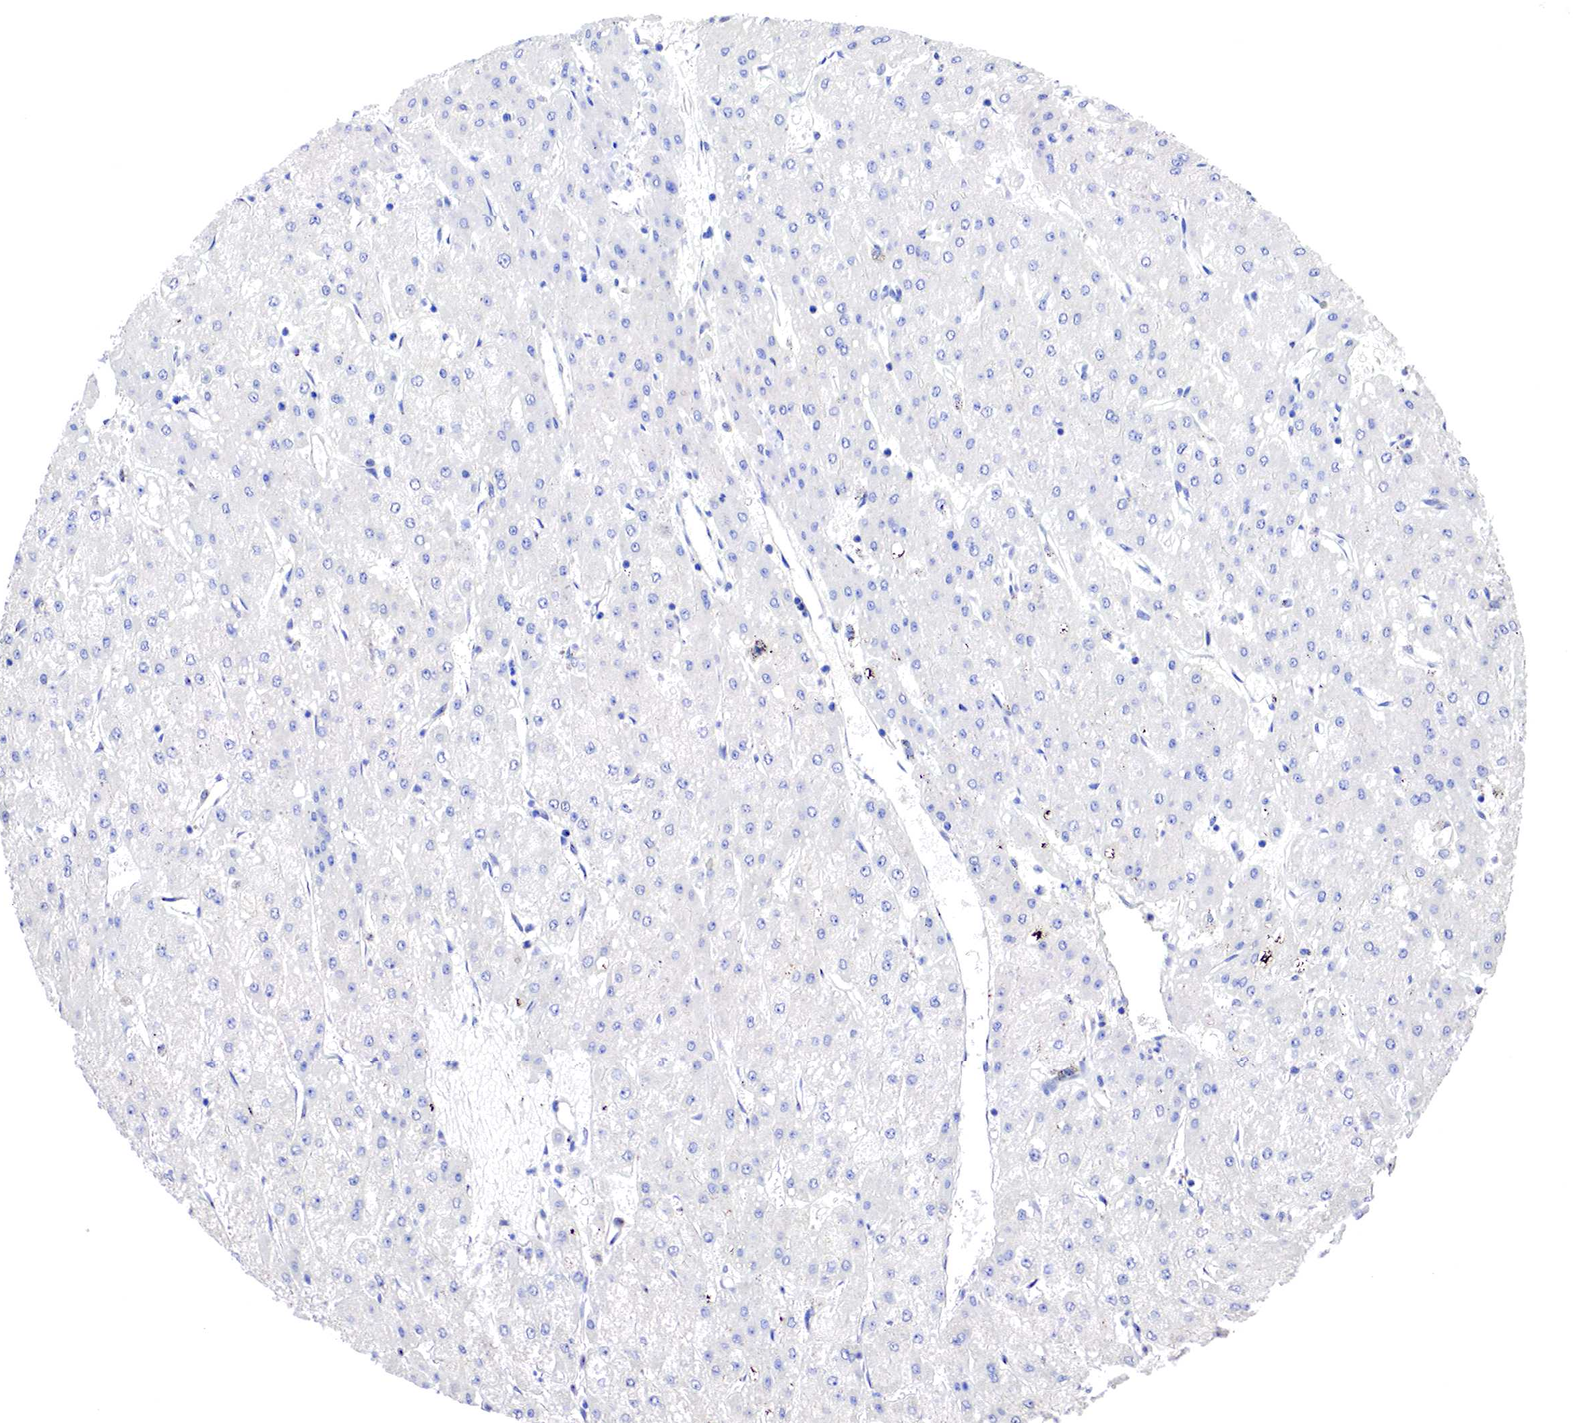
{"staining": {"intensity": "negative", "quantity": "none", "location": "none"}, "tissue": "liver cancer", "cell_type": "Tumor cells", "image_type": "cancer", "snomed": [{"axis": "morphology", "description": "Carcinoma, Hepatocellular, NOS"}, {"axis": "topography", "description": "Liver"}], "caption": "A photomicrograph of human liver cancer is negative for staining in tumor cells.", "gene": "PABIR2", "patient": {"sex": "female", "age": 52}}